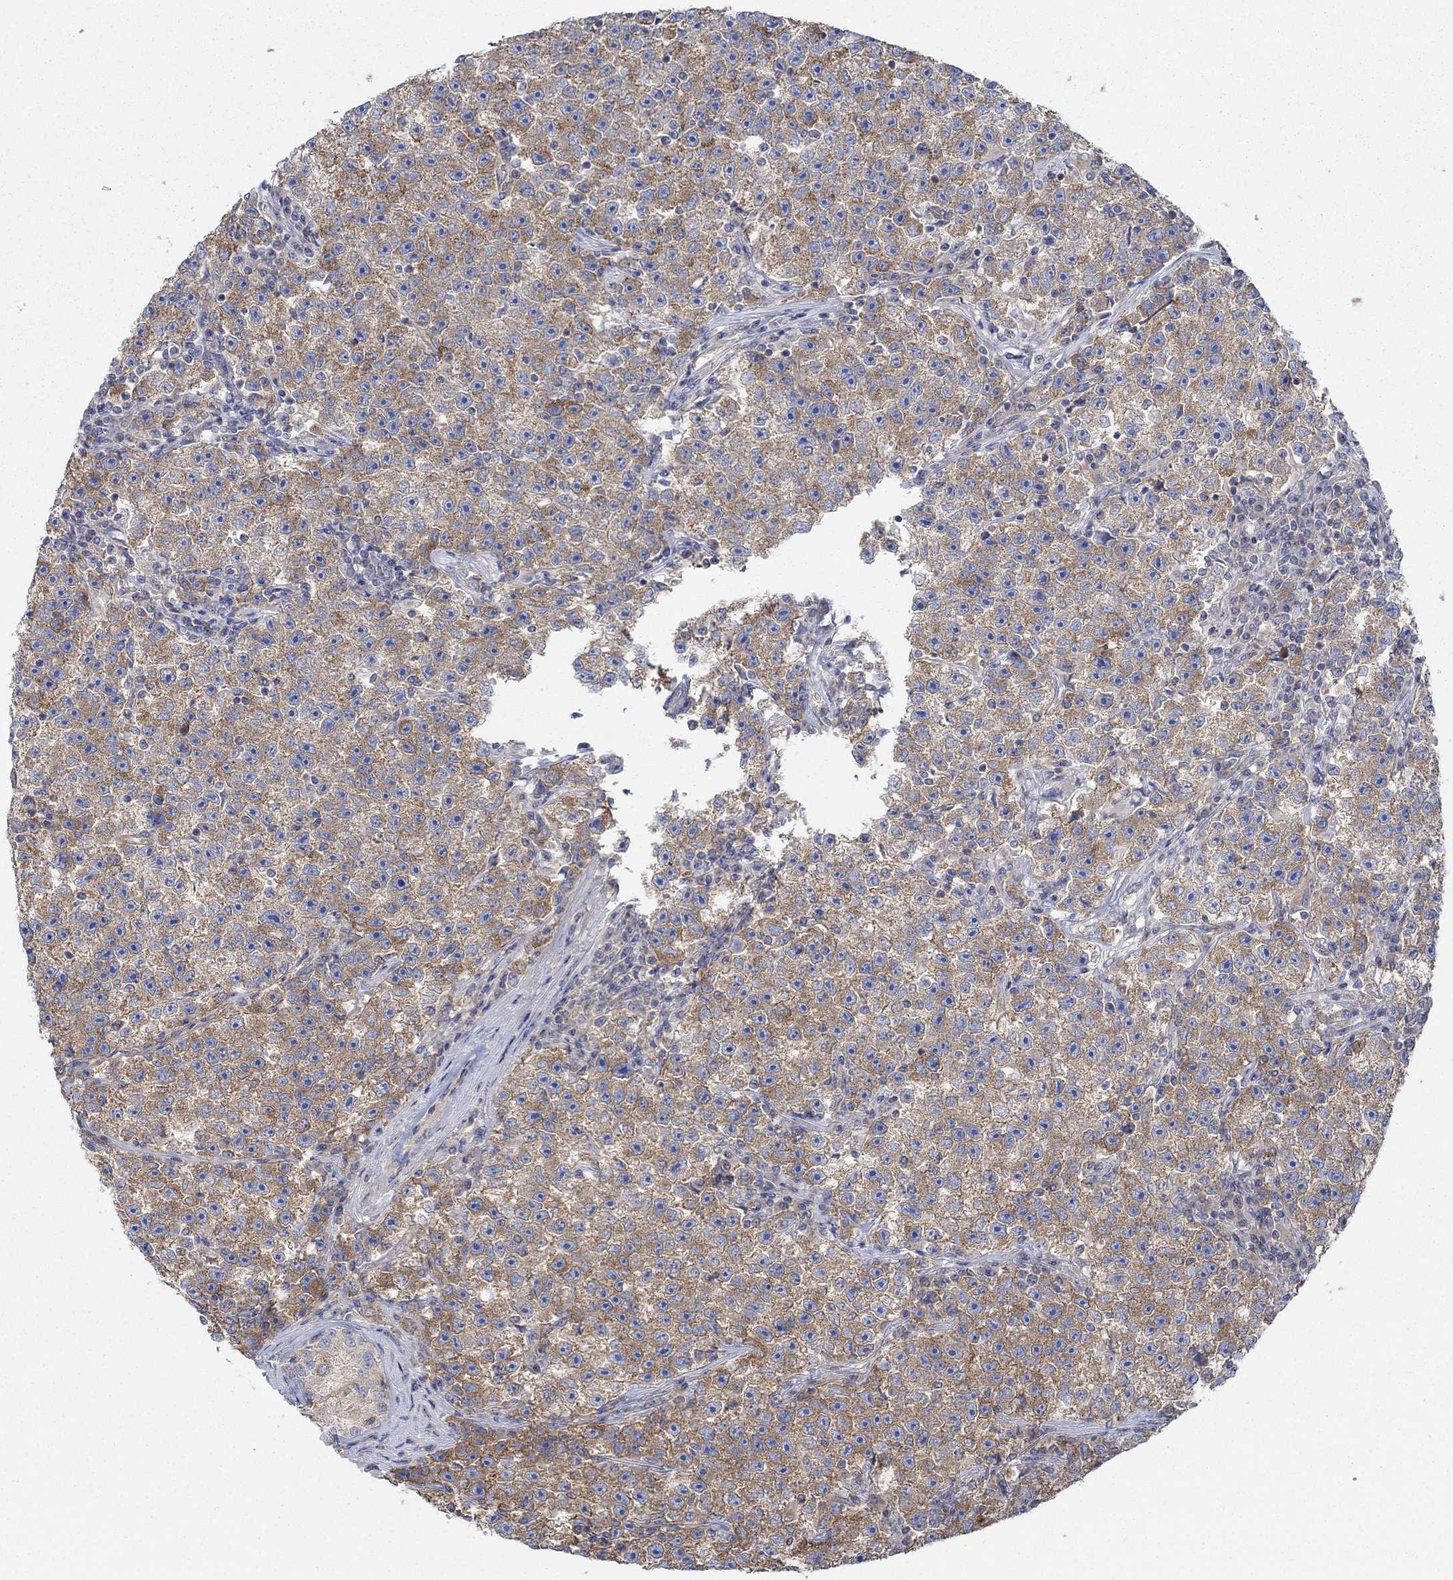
{"staining": {"intensity": "strong", "quantity": ">75%", "location": "cytoplasmic/membranous"}, "tissue": "testis cancer", "cell_type": "Tumor cells", "image_type": "cancer", "snomed": [{"axis": "morphology", "description": "Seminoma, NOS"}, {"axis": "topography", "description": "Testis"}], "caption": "DAB (3,3'-diaminobenzidine) immunohistochemical staining of human seminoma (testis) demonstrates strong cytoplasmic/membranous protein staining in approximately >75% of tumor cells.", "gene": "SPAG9", "patient": {"sex": "male", "age": 22}}